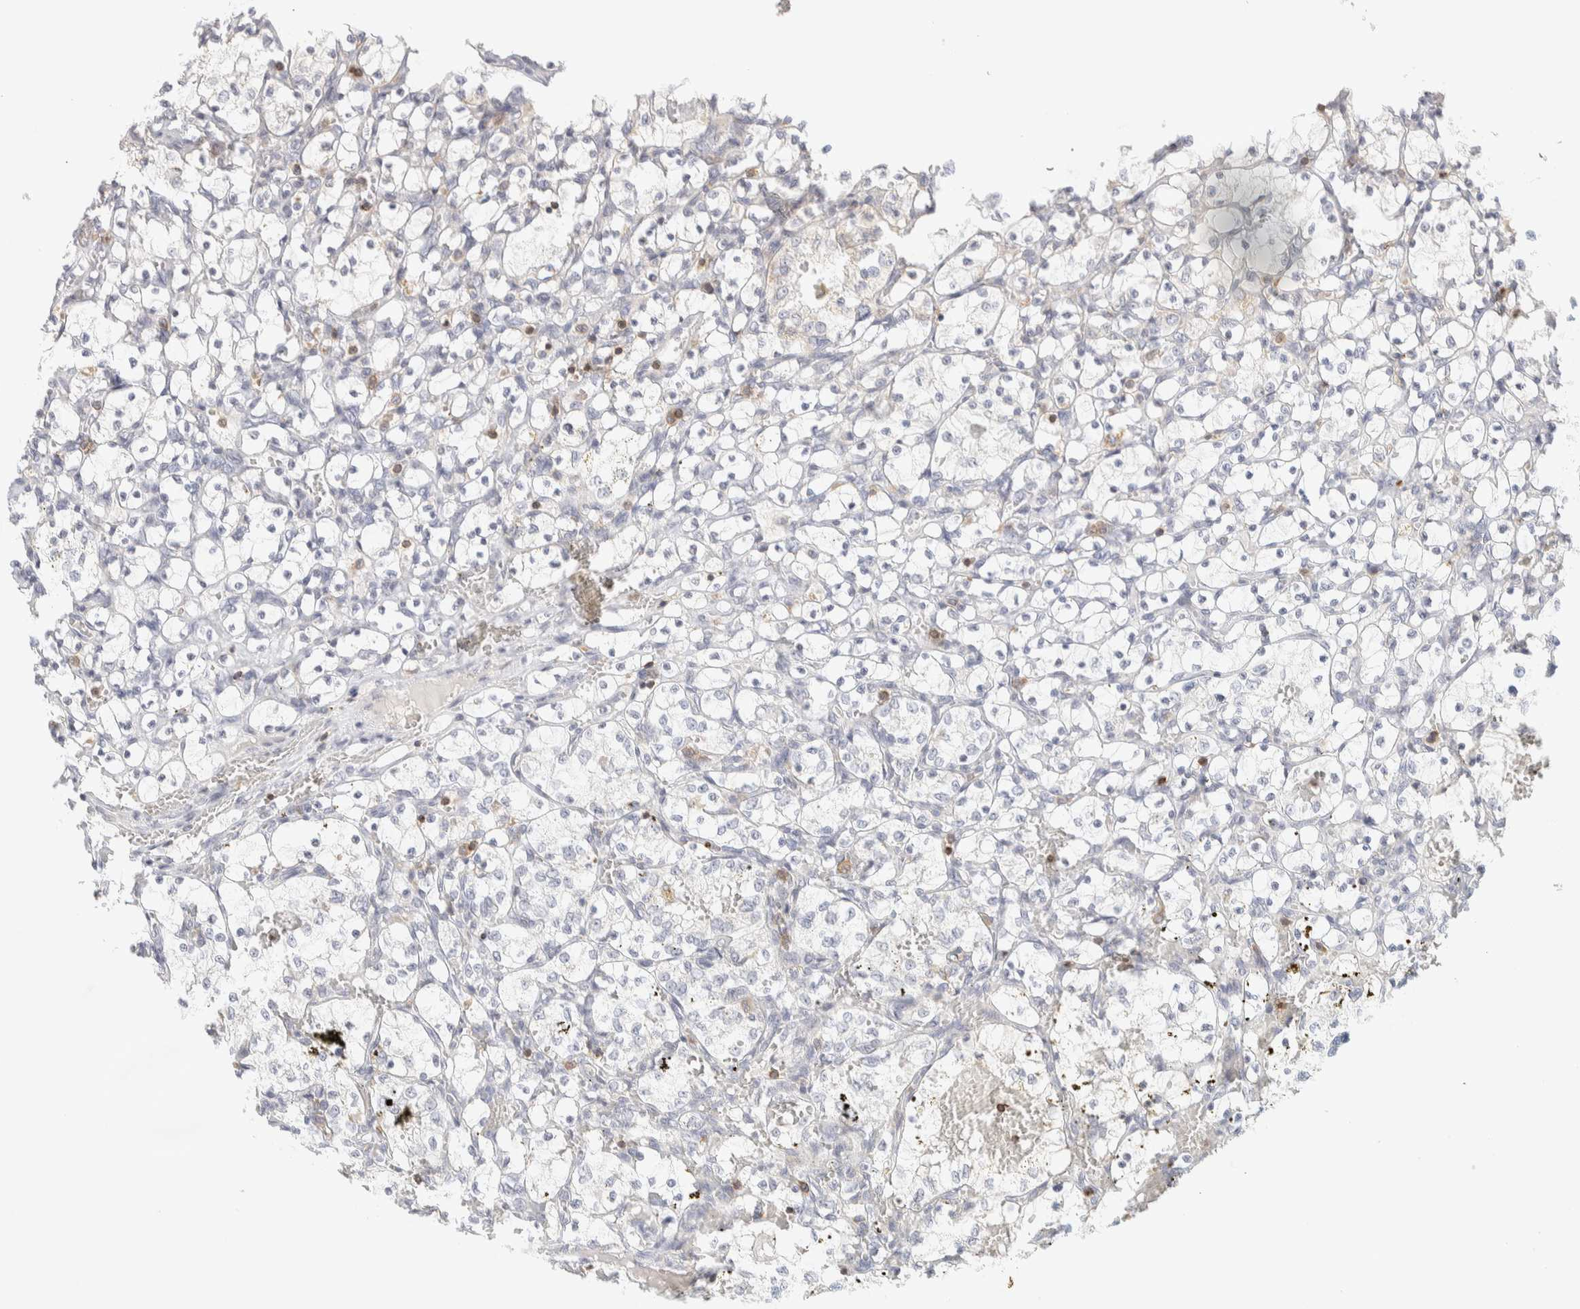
{"staining": {"intensity": "negative", "quantity": "none", "location": "none"}, "tissue": "renal cancer", "cell_type": "Tumor cells", "image_type": "cancer", "snomed": [{"axis": "morphology", "description": "Adenocarcinoma, NOS"}, {"axis": "topography", "description": "Kidney"}], "caption": "This histopathology image is of renal cancer stained with immunohistochemistry (IHC) to label a protein in brown with the nuclei are counter-stained blue. There is no expression in tumor cells.", "gene": "RUNDC1", "patient": {"sex": "female", "age": 69}}